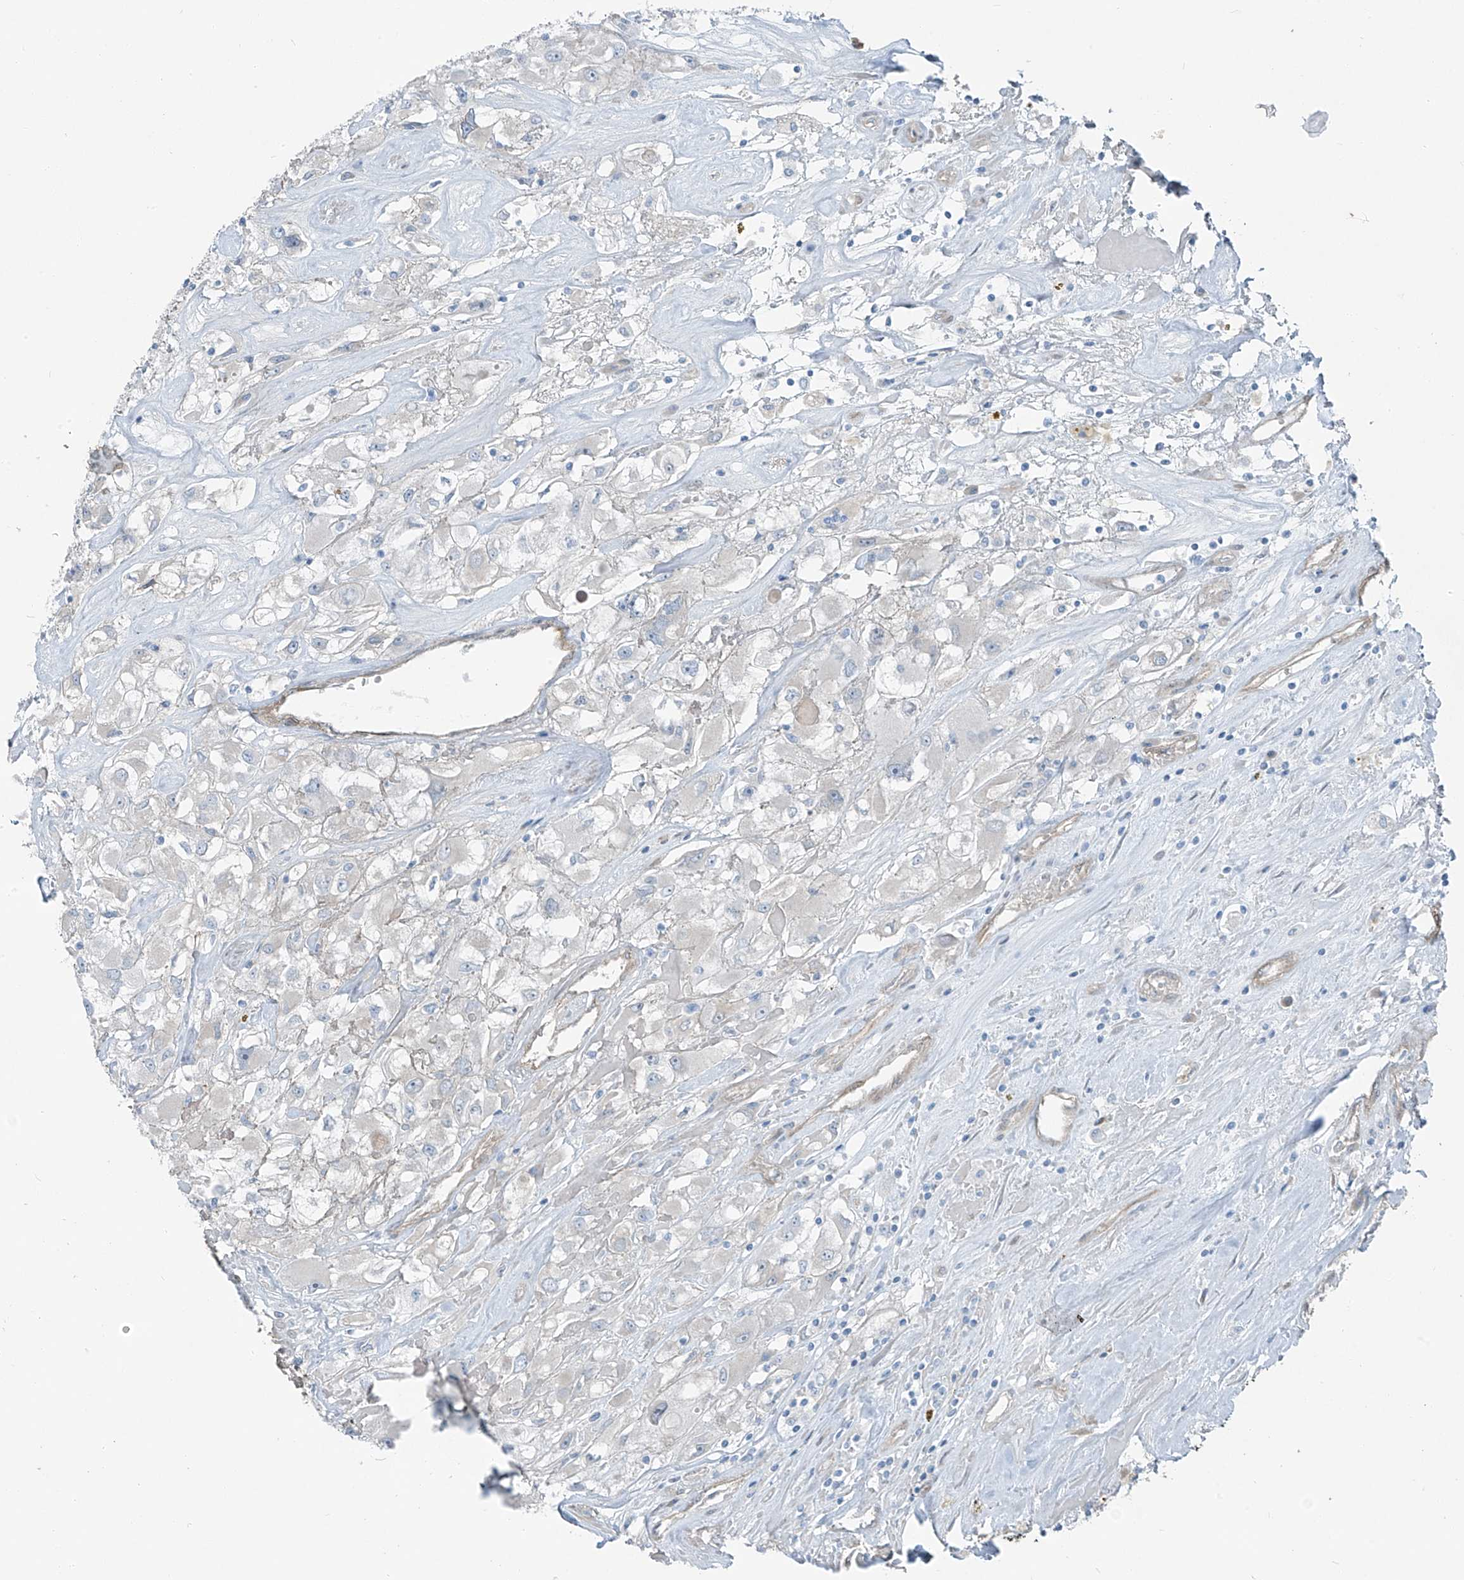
{"staining": {"intensity": "negative", "quantity": "none", "location": "none"}, "tissue": "renal cancer", "cell_type": "Tumor cells", "image_type": "cancer", "snomed": [{"axis": "morphology", "description": "Adenocarcinoma, NOS"}, {"axis": "topography", "description": "Kidney"}], "caption": "Immunohistochemistry (IHC) of human renal cancer (adenocarcinoma) shows no expression in tumor cells.", "gene": "TNS2", "patient": {"sex": "female", "age": 52}}